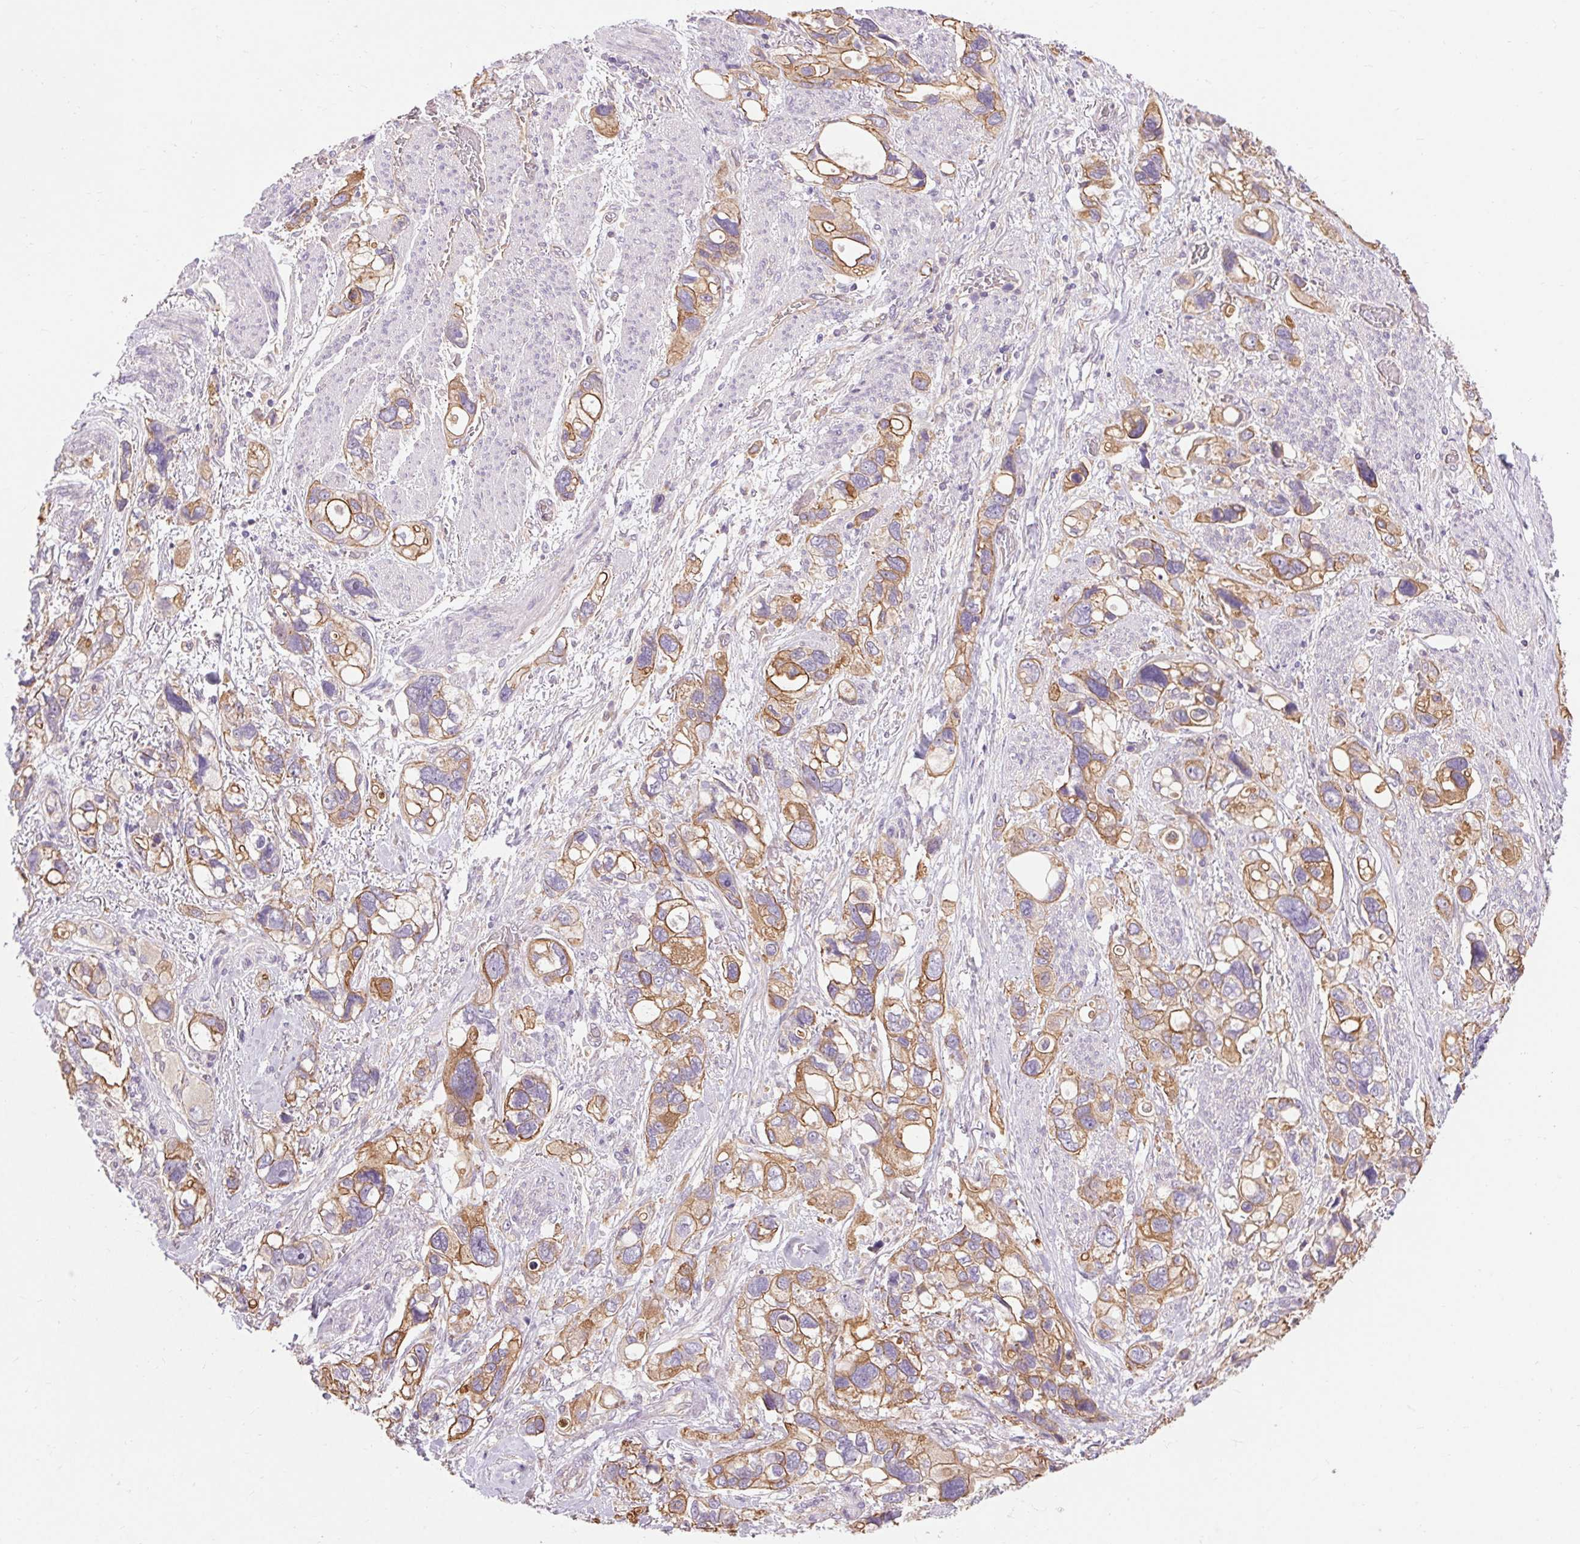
{"staining": {"intensity": "moderate", "quantity": ">75%", "location": "cytoplasmic/membranous"}, "tissue": "stomach cancer", "cell_type": "Tumor cells", "image_type": "cancer", "snomed": [{"axis": "morphology", "description": "Adenocarcinoma, NOS"}, {"axis": "topography", "description": "Stomach, upper"}], "caption": "Moderate cytoplasmic/membranous positivity for a protein is appreciated in approximately >75% of tumor cells of stomach adenocarcinoma using immunohistochemistry (IHC).", "gene": "TM6SF1", "patient": {"sex": "female", "age": 81}}